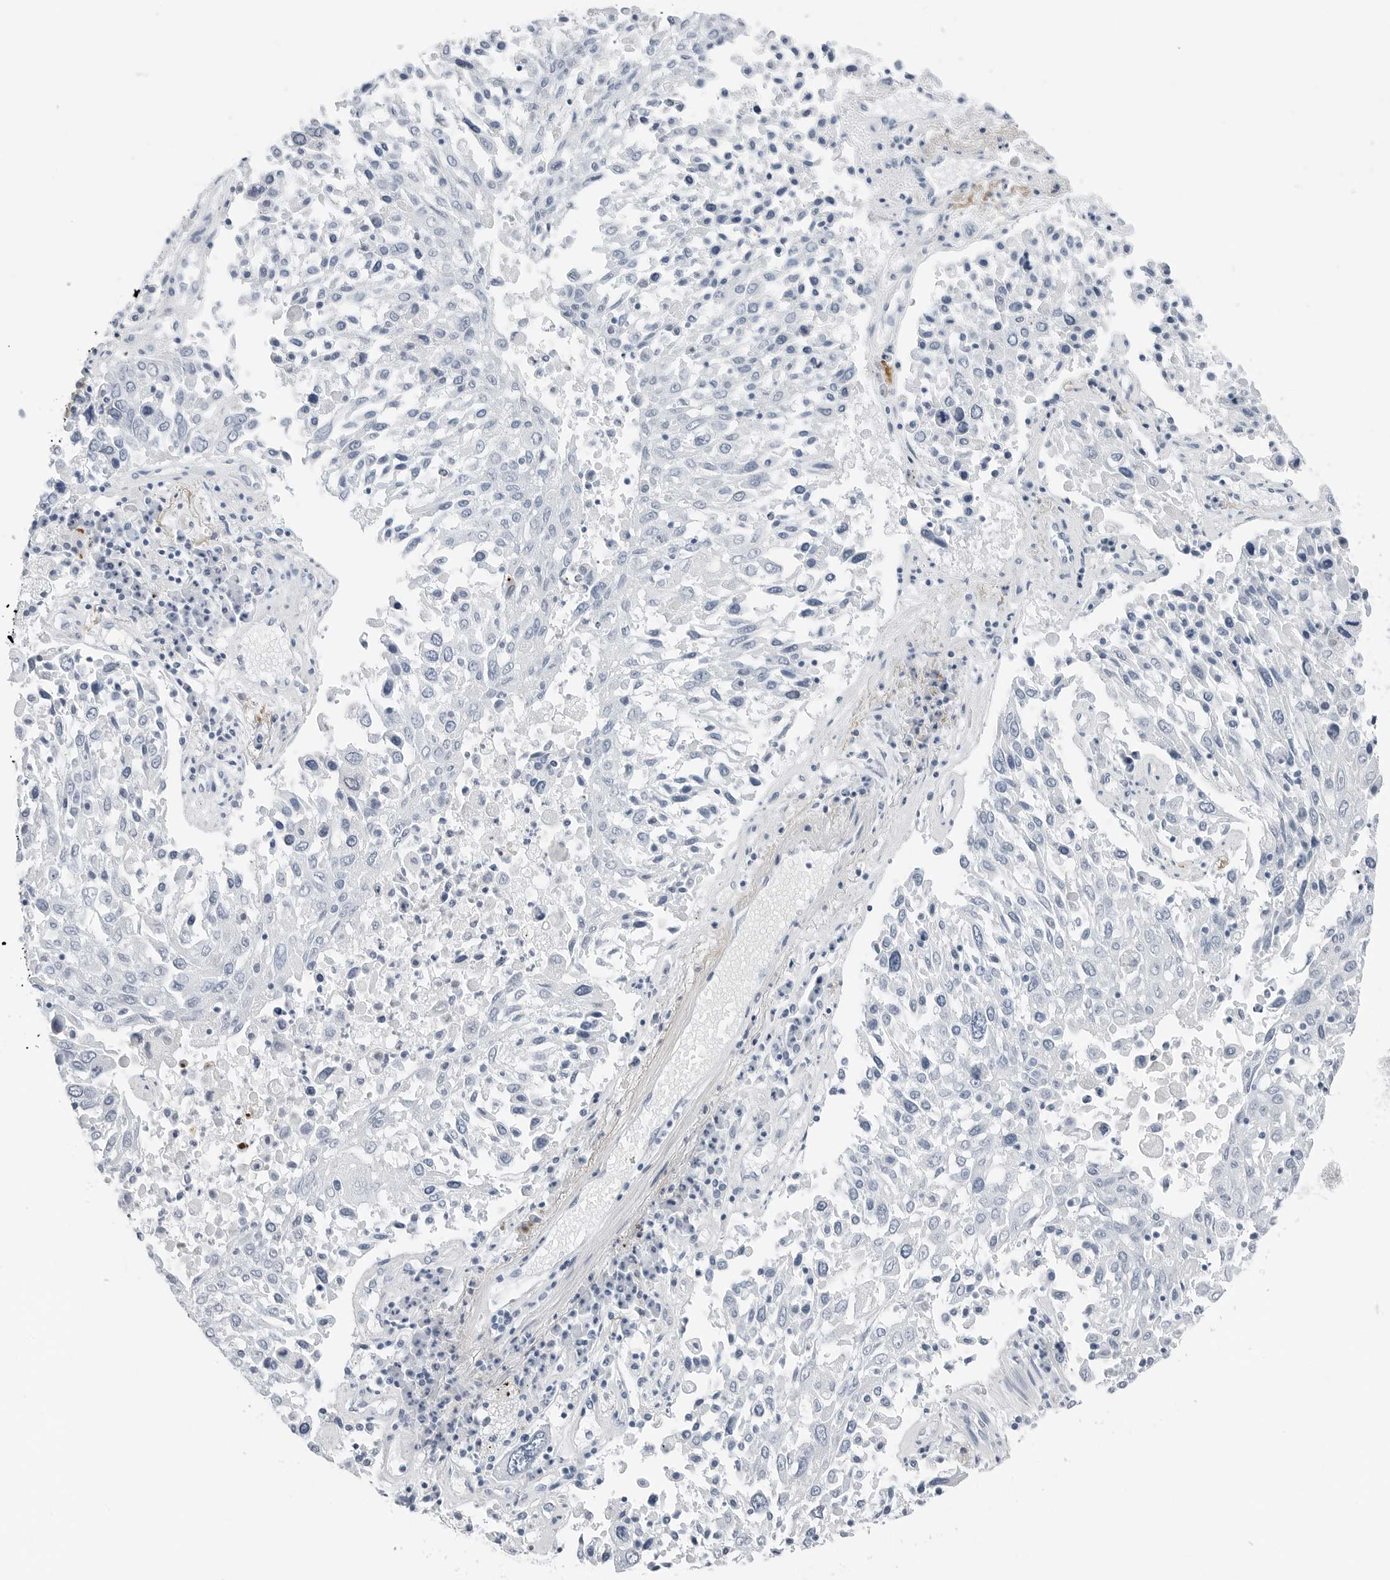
{"staining": {"intensity": "negative", "quantity": "none", "location": "none"}, "tissue": "lung cancer", "cell_type": "Tumor cells", "image_type": "cancer", "snomed": [{"axis": "morphology", "description": "Squamous cell carcinoma, NOS"}, {"axis": "topography", "description": "Lung"}], "caption": "DAB (3,3'-diaminobenzidine) immunohistochemical staining of lung squamous cell carcinoma exhibits no significant staining in tumor cells.", "gene": "SLPI", "patient": {"sex": "male", "age": 65}}